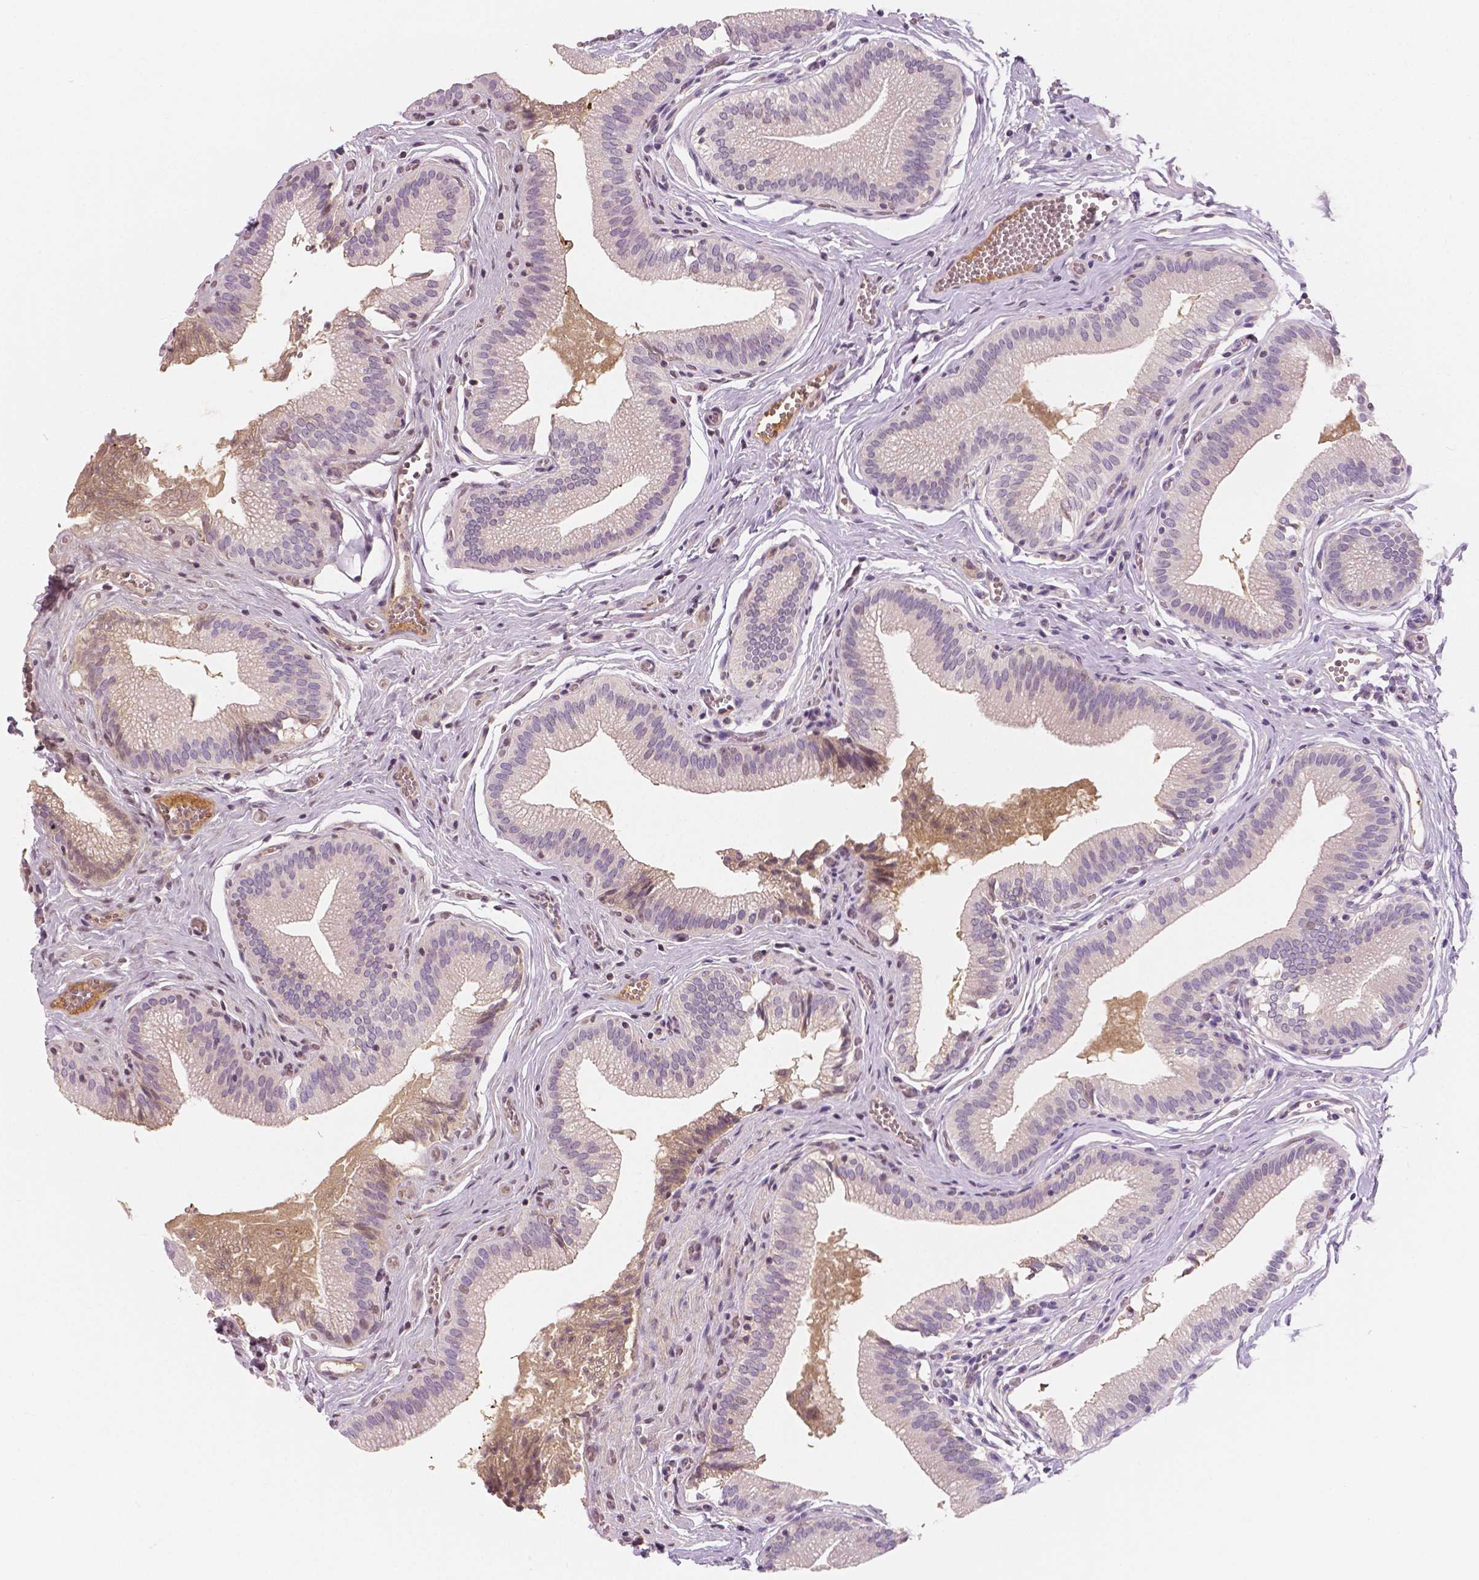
{"staining": {"intensity": "negative", "quantity": "none", "location": "none"}, "tissue": "gallbladder", "cell_type": "Glandular cells", "image_type": "normal", "snomed": [{"axis": "morphology", "description": "Normal tissue, NOS"}, {"axis": "topography", "description": "Gallbladder"}, {"axis": "topography", "description": "Peripheral nerve tissue"}], "caption": "Glandular cells are negative for protein expression in unremarkable human gallbladder. (DAB (3,3'-diaminobenzidine) IHC visualized using brightfield microscopy, high magnification).", "gene": "APOA4", "patient": {"sex": "male", "age": 17}}